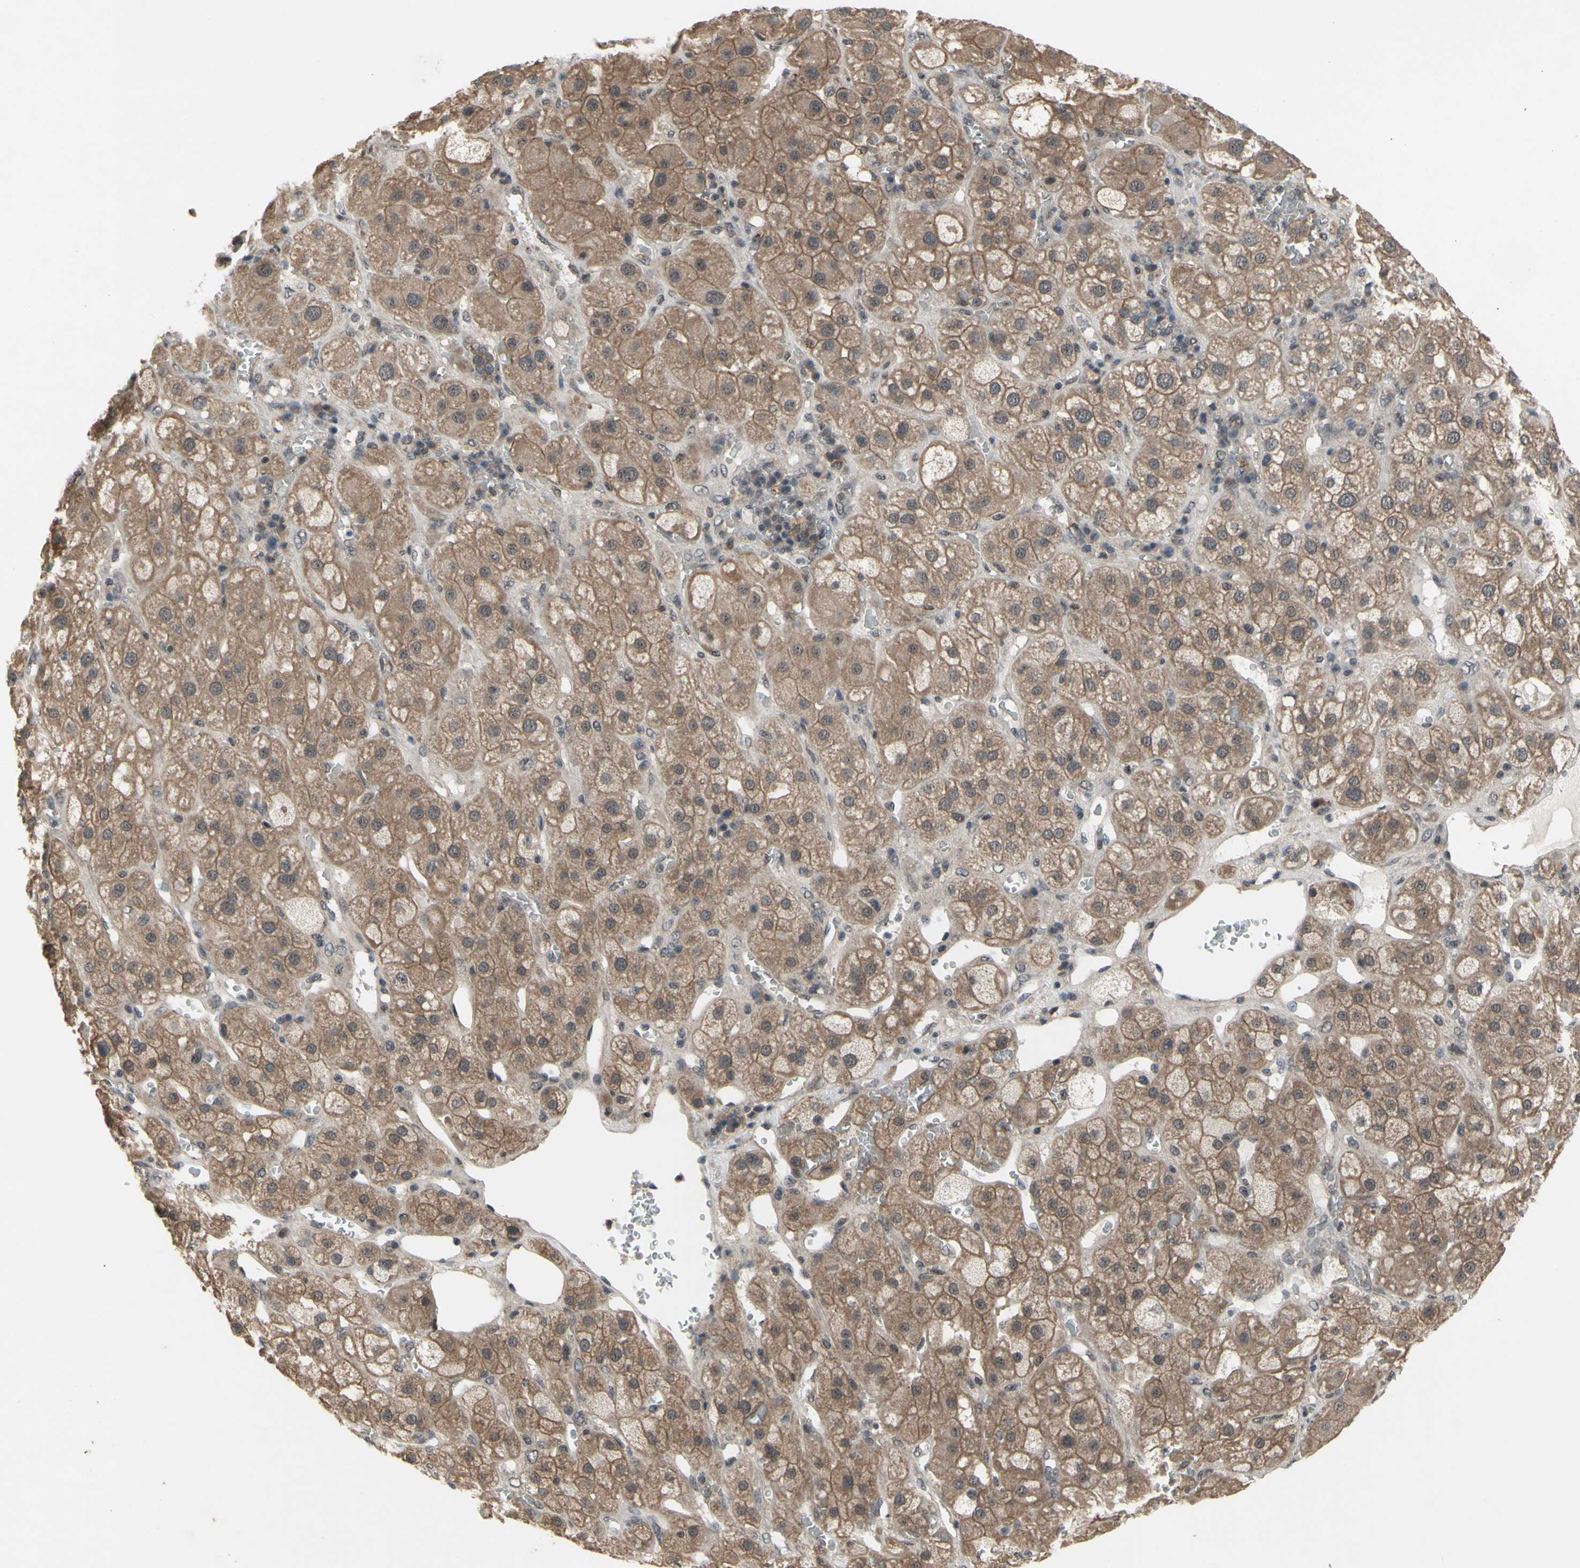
{"staining": {"intensity": "moderate", "quantity": ">75%", "location": "cytoplasmic/membranous"}, "tissue": "adrenal gland", "cell_type": "Glandular cells", "image_type": "normal", "snomed": [{"axis": "morphology", "description": "Normal tissue, NOS"}, {"axis": "topography", "description": "Adrenal gland"}], "caption": "Immunohistochemistry (IHC) (DAB (3,3'-diaminobenzidine)) staining of unremarkable adrenal gland demonstrates moderate cytoplasmic/membranous protein positivity in approximately >75% of glandular cells. The staining is performed using DAB (3,3'-diaminobenzidine) brown chromogen to label protein expression. The nuclei are counter-stained blue using hematoxylin.", "gene": "TRDMT1", "patient": {"sex": "female", "age": 47}}